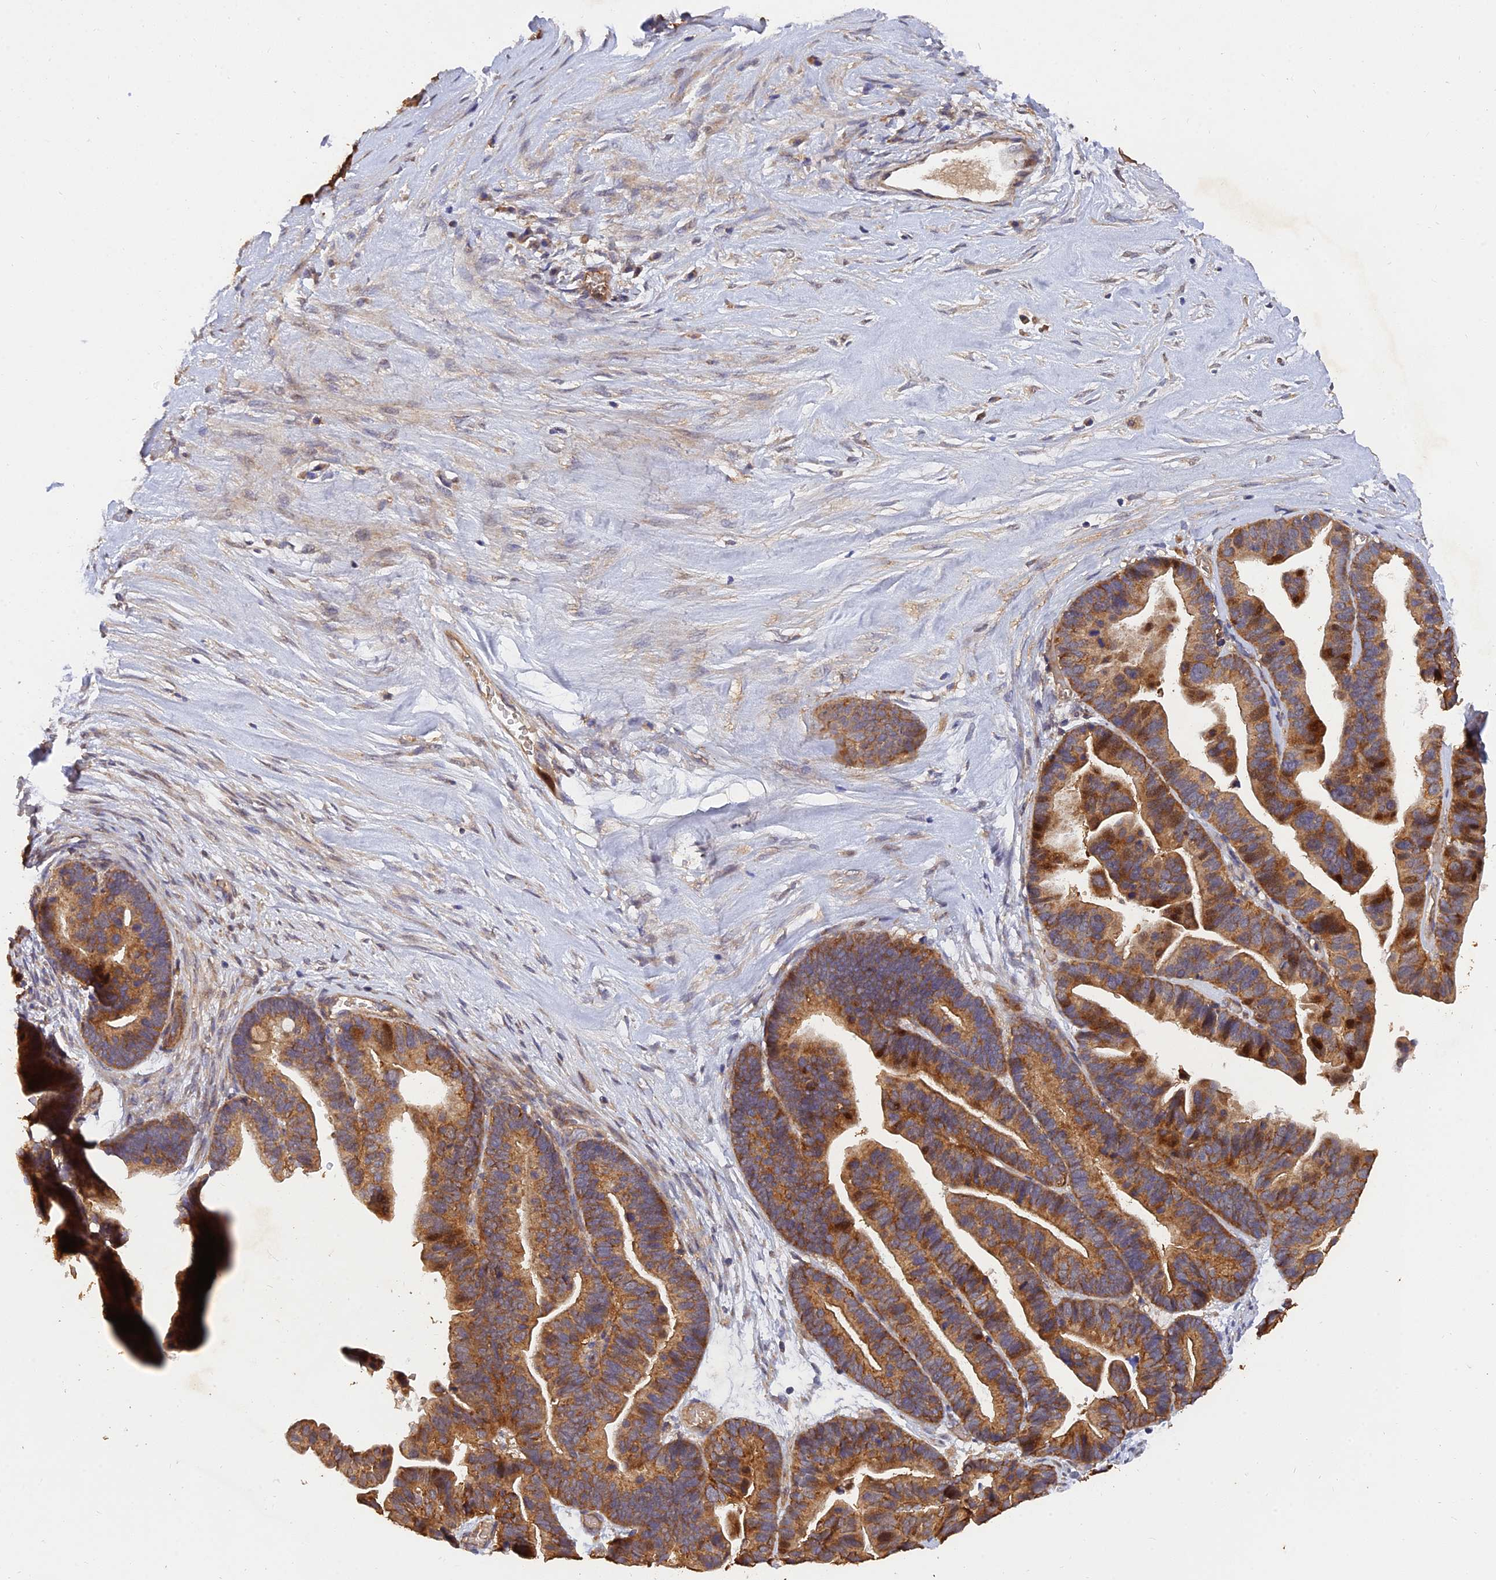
{"staining": {"intensity": "moderate", "quantity": ">75%", "location": "cytoplasmic/membranous"}, "tissue": "ovarian cancer", "cell_type": "Tumor cells", "image_type": "cancer", "snomed": [{"axis": "morphology", "description": "Cystadenocarcinoma, serous, NOS"}, {"axis": "topography", "description": "Ovary"}], "caption": "Ovarian cancer (serous cystadenocarcinoma) stained with DAB immunohistochemistry demonstrates medium levels of moderate cytoplasmic/membranous positivity in approximately >75% of tumor cells.", "gene": "SLC38A11", "patient": {"sex": "female", "age": 56}}